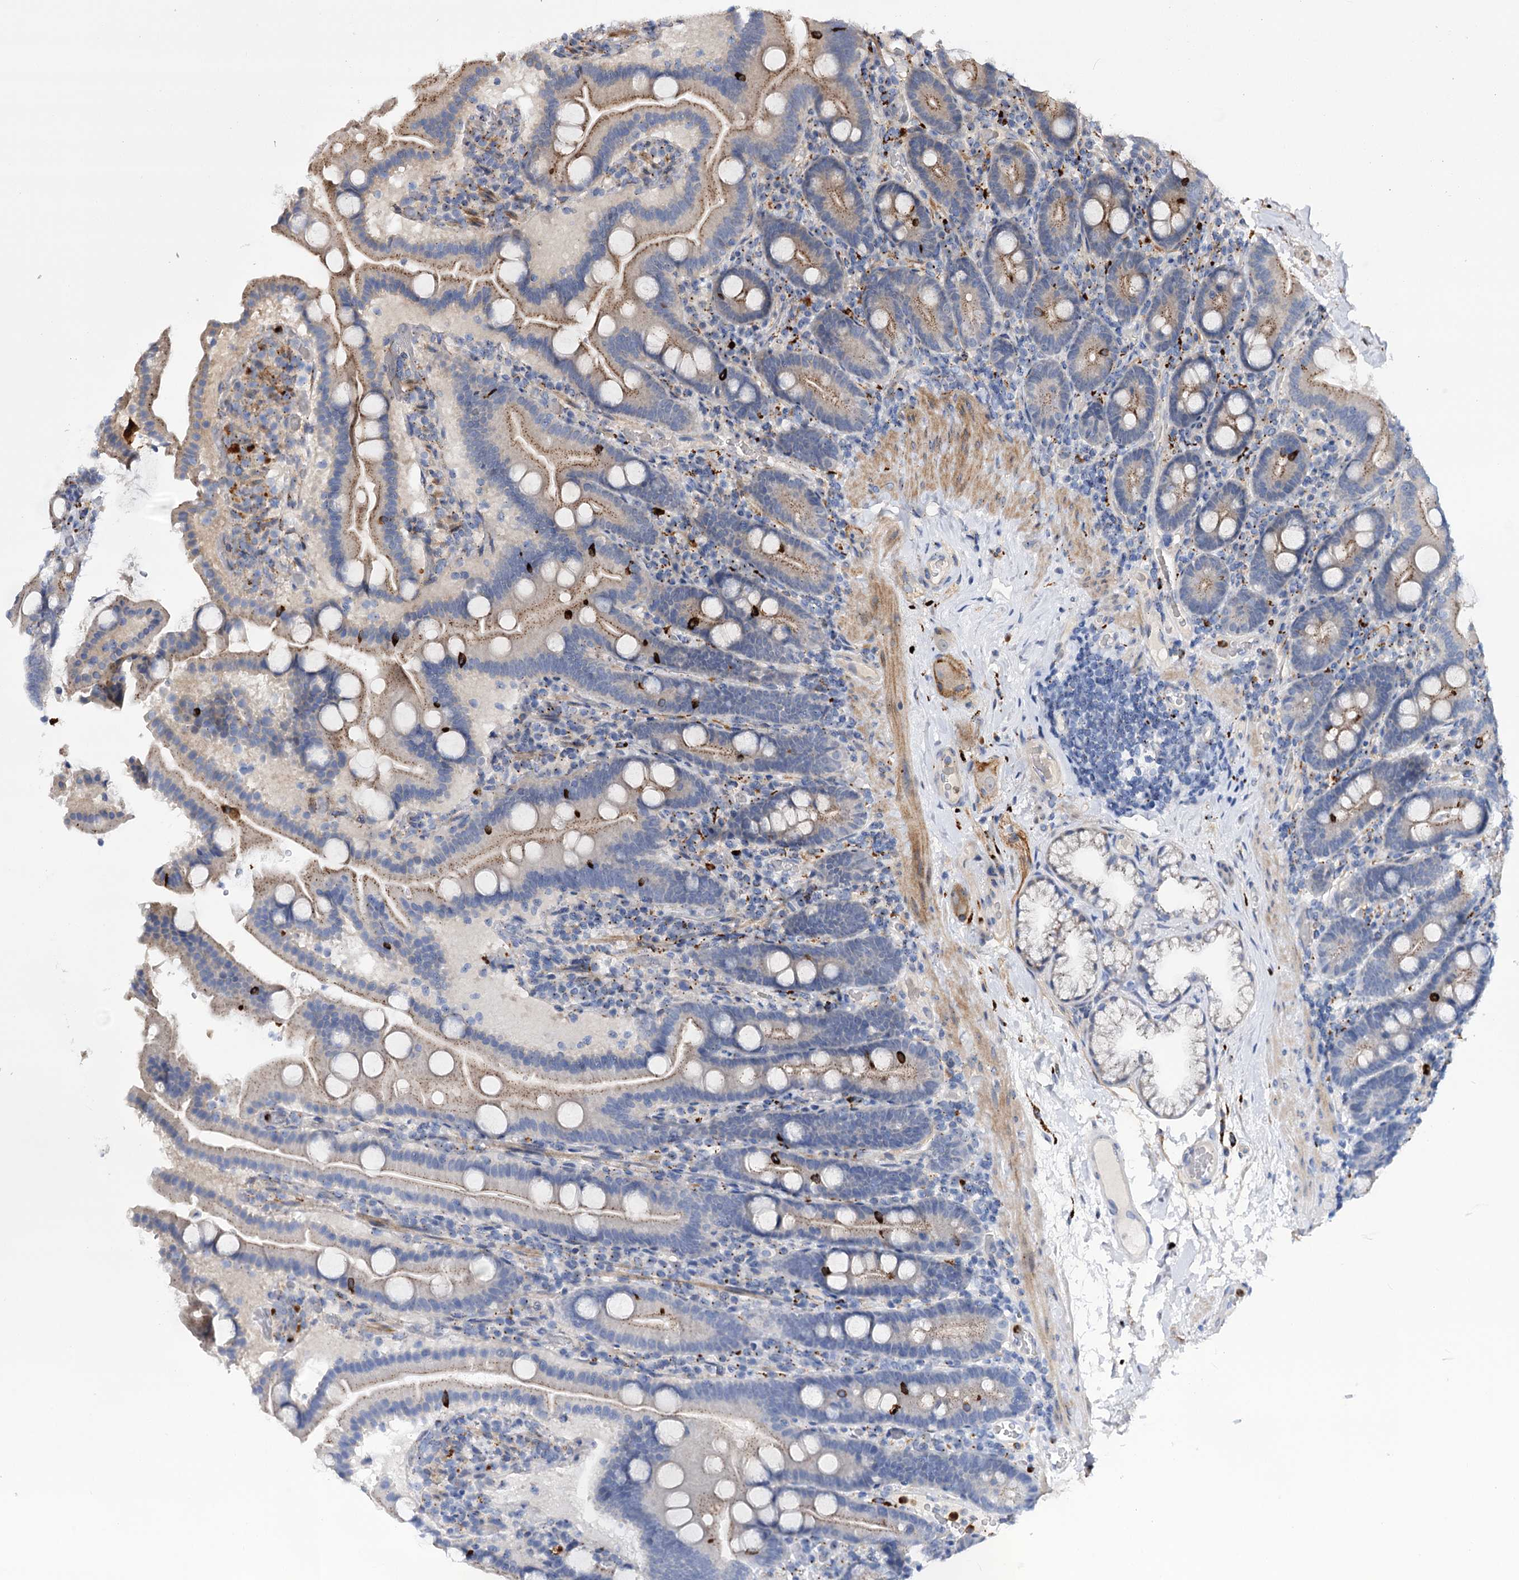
{"staining": {"intensity": "weak", "quantity": "25%-75%", "location": "cytoplasmic/membranous"}, "tissue": "duodenum", "cell_type": "Glandular cells", "image_type": "normal", "snomed": [{"axis": "morphology", "description": "Normal tissue, NOS"}, {"axis": "topography", "description": "Duodenum"}], "caption": "Protein staining displays weak cytoplasmic/membranous positivity in approximately 25%-75% of glandular cells in benign duodenum.", "gene": "MINDY3", "patient": {"sex": "male", "age": 55}}